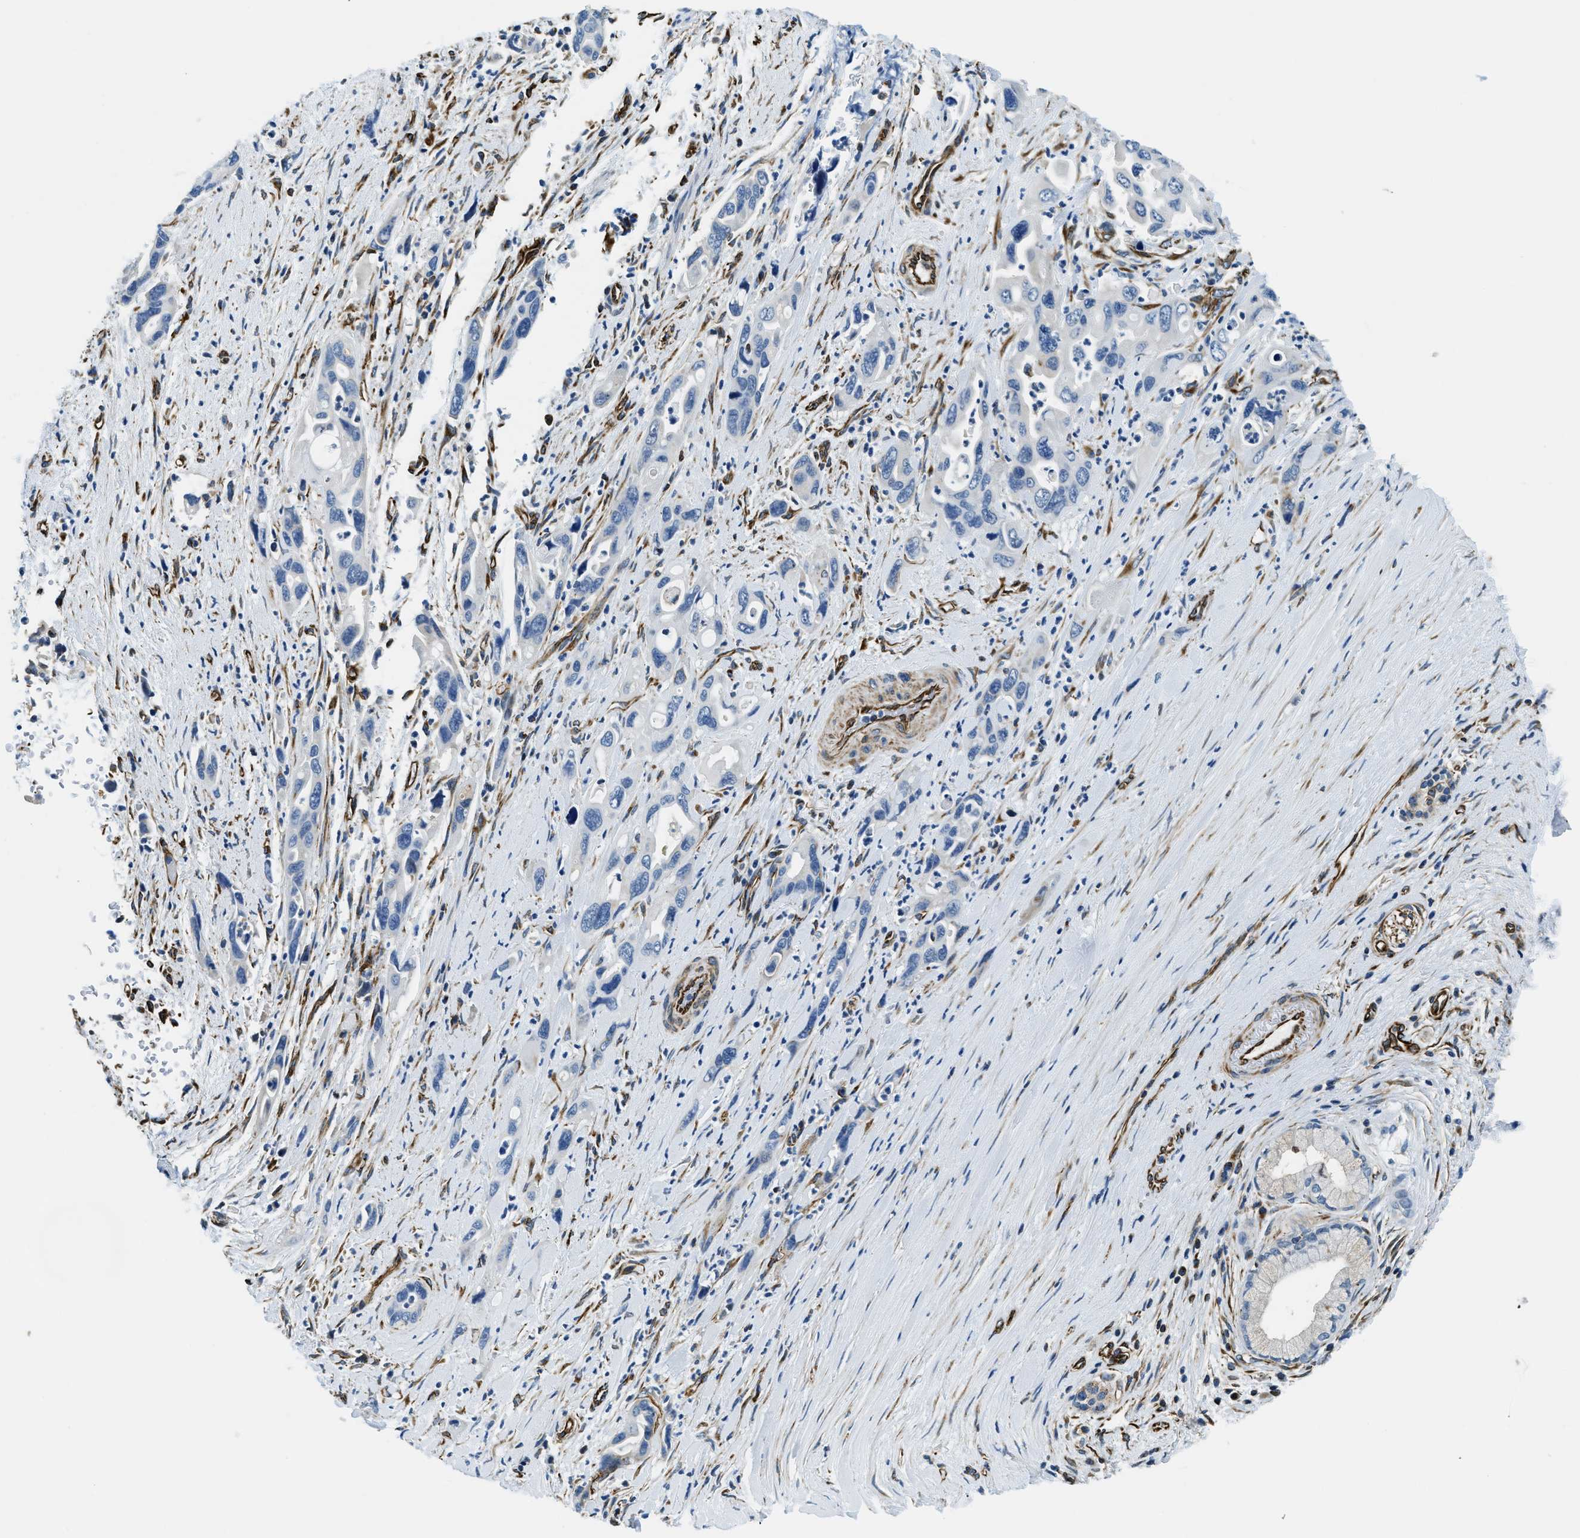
{"staining": {"intensity": "negative", "quantity": "none", "location": "none"}, "tissue": "pancreatic cancer", "cell_type": "Tumor cells", "image_type": "cancer", "snomed": [{"axis": "morphology", "description": "Adenocarcinoma, NOS"}, {"axis": "topography", "description": "Pancreas"}], "caption": "DAB immunohistochemical staining of pancreatic adenocarcinoma demonstrates no significant expression in tumor cells.", "gene": "GNS", "patient": {"sex": "female", "age": 70}}